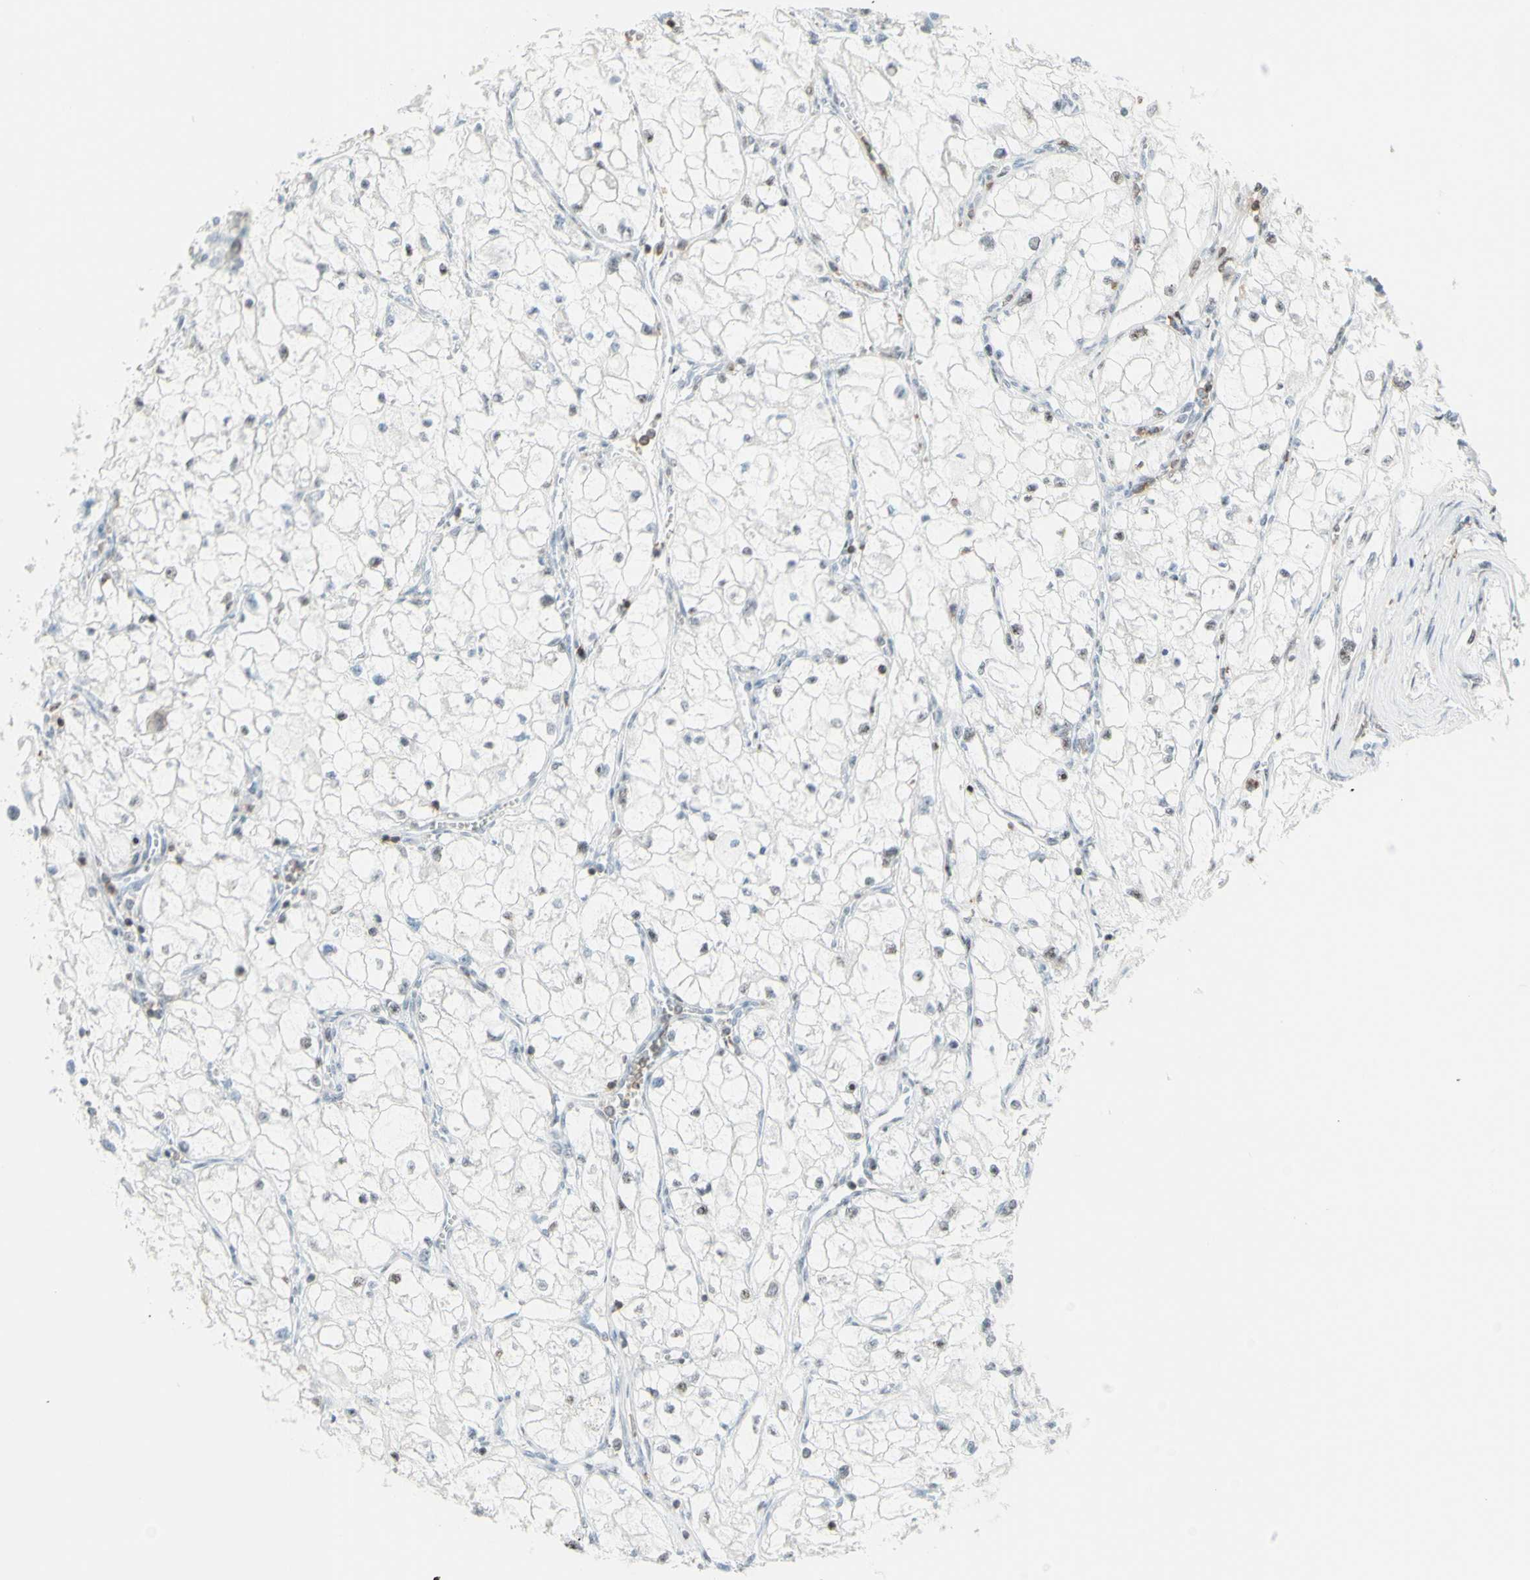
{"staining": {"intensity": "negative", "quantity": "none", "location": "none"}, "tissue": "renal cancer", "cell_type": "Tumor cells", "image_type": "cancer", "snomed": [{"axis": "morphology", "description": "Adenocarcinoma, NOS"}, {"axis": "topography", "description": "Kidney"}], "caption": "A photomicrograph of human renal adenocarcinoma is negative for staining in tumor cells. (DAB immunohistochemistry visualized using brightfield microscopy, high magnification).", "gene": "NRG1", "patient": {"sex": "female", "age": 70}}